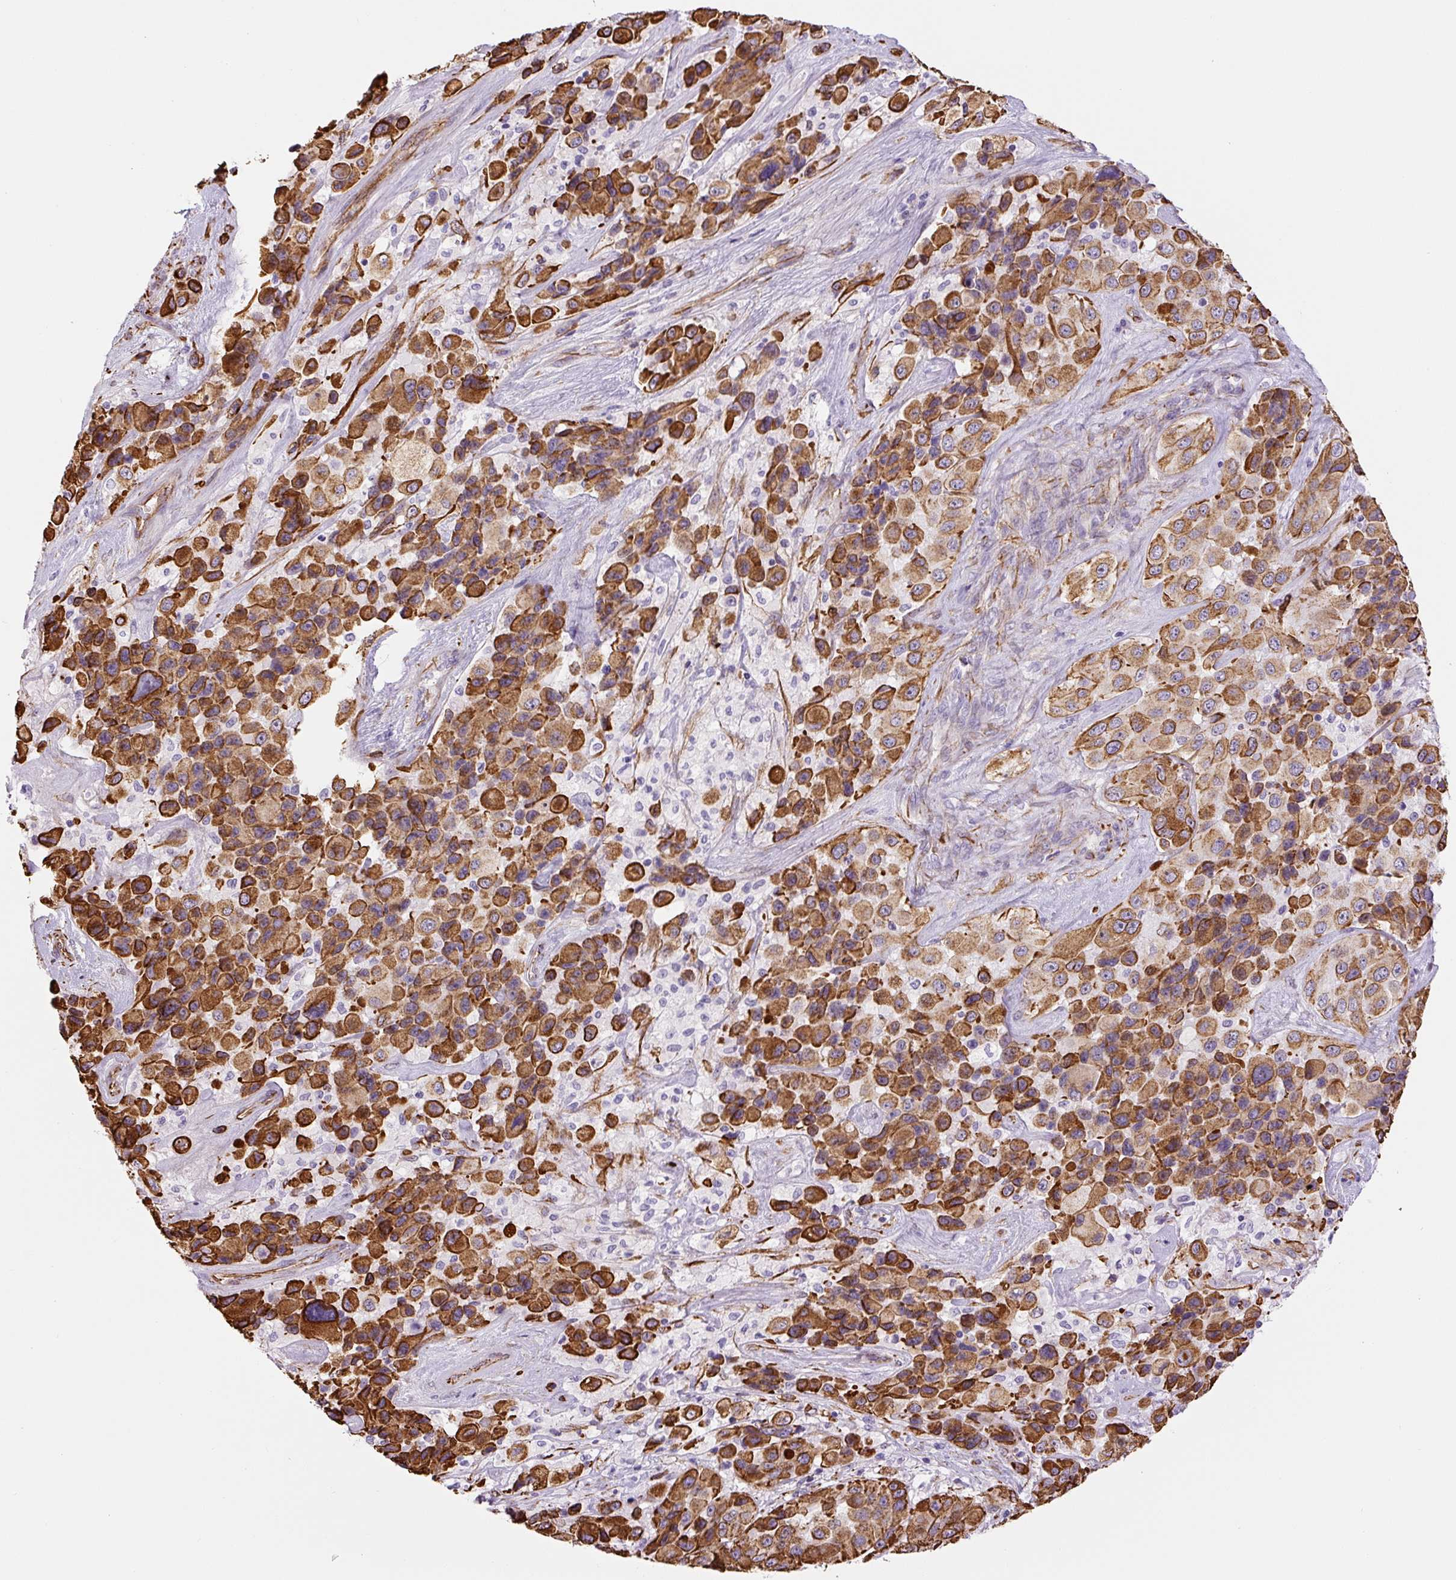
{"staining": {"intensity": "strong", "quantity": ">75%", "location": "cytoplasmic/membranous"}, "tissue": "melanoma", "cell_type": "Tumor cells", "image_type": "cancer", "snomed": [{"axis": "morphology", "description": "Malignant melanoma, Metastatic site"}, {"axis": "topography", "description": "Lymph node"}], "caption": "The micrograph demonstrates immunohistochemical staining of melanoma. There is strong cytoplasmic/membranous expression is seen in approximately >75% of tumor cells. The protein is shown in brown color, while the nuclei are stained blue.", "gene": "NES", "patient": {"sex": "female", "age": 65}}